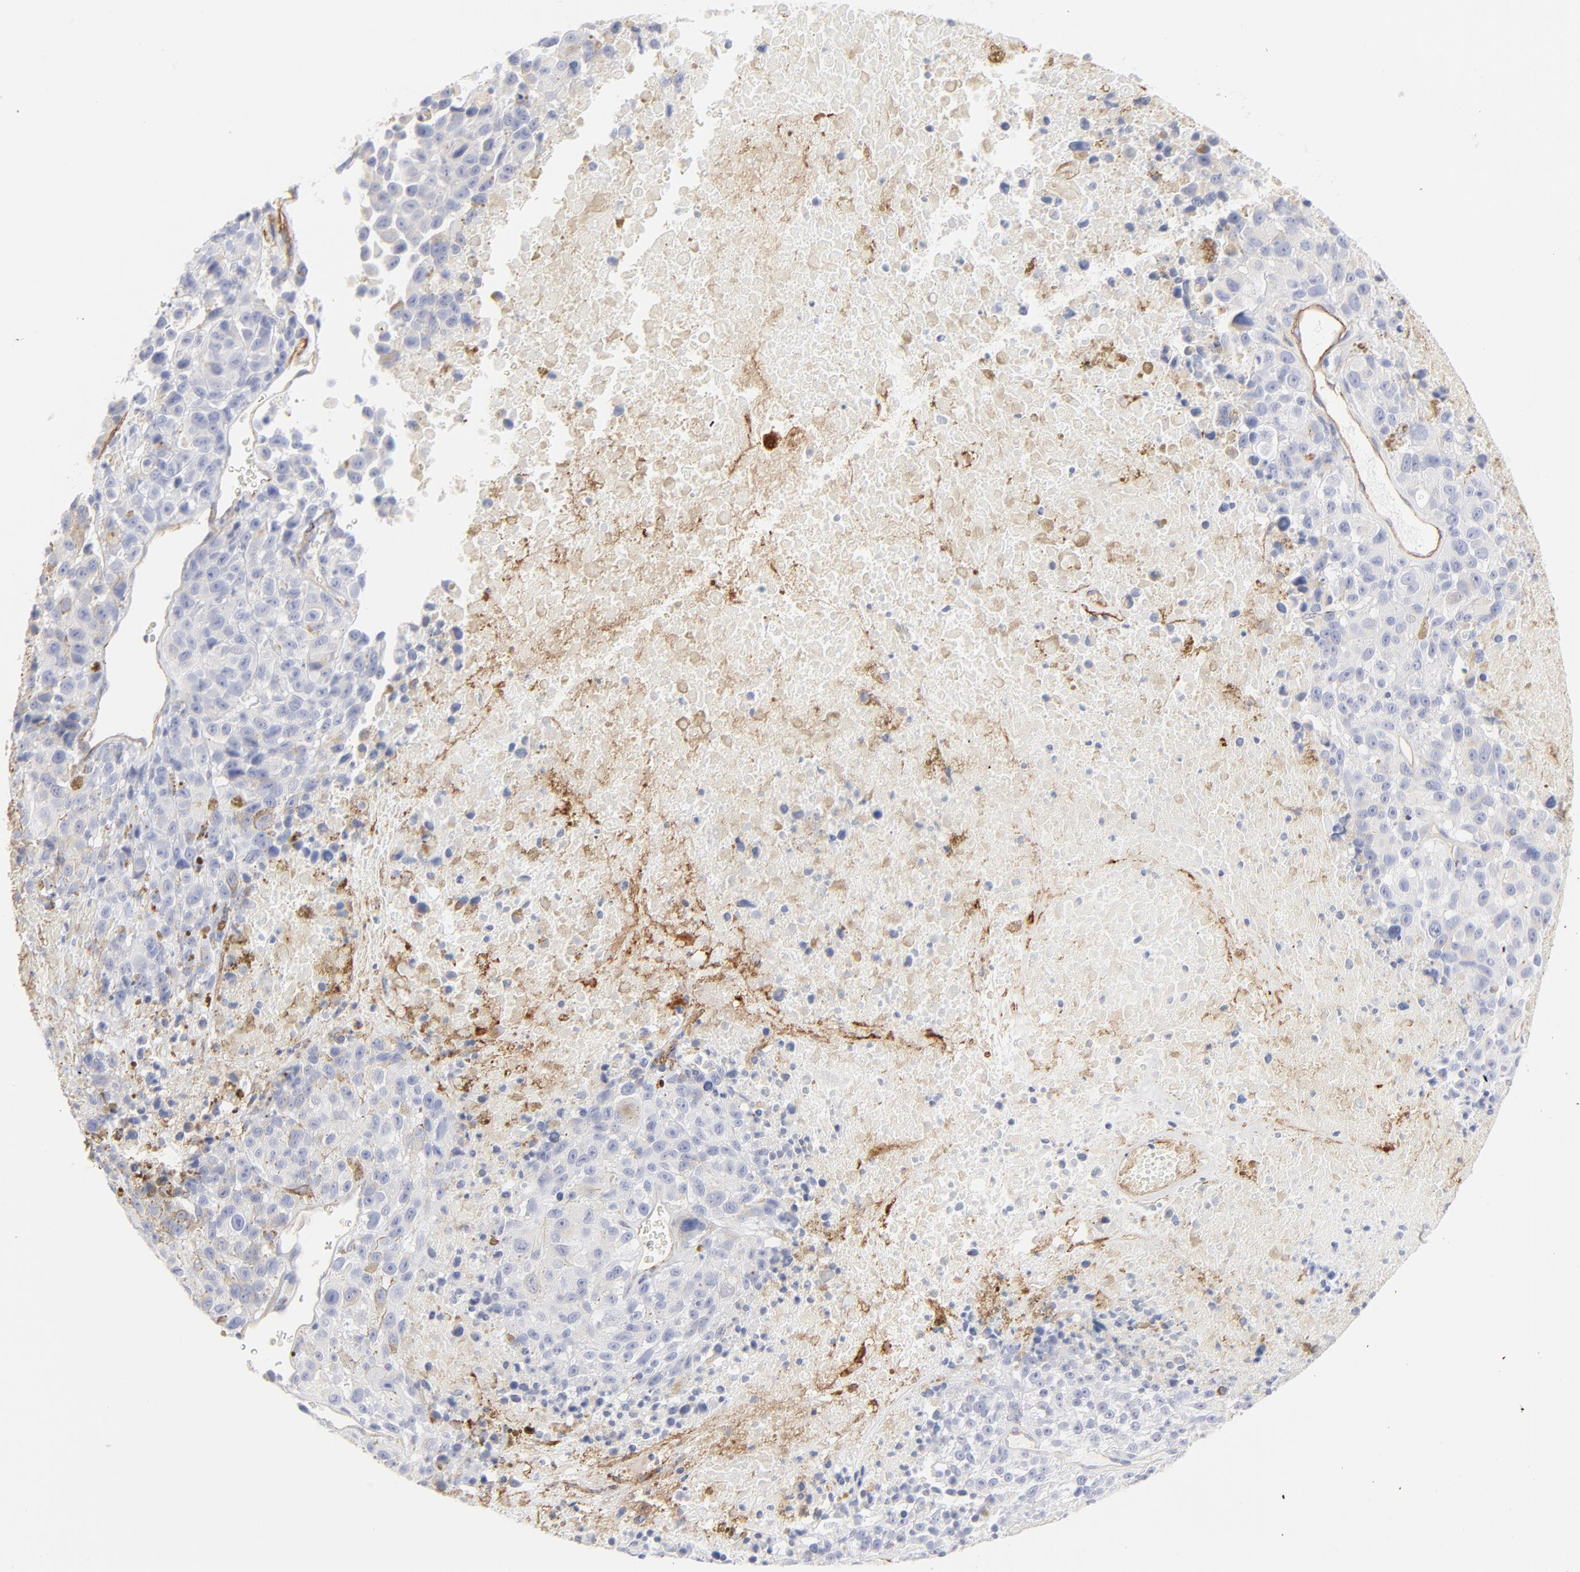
{"staining": {"intensity": "negative", "quantity": "none", "location": "none"}, "tissue": "melanoma", "cell_type": "Tumor cells", "image_type": "cancer", "snomed": [{"axis": "morphology", "description": "Malignant melanoma, Metastatic site"}, {"axis": "topography", "description": "Cerebral cortex"}], "caption": "DAB immunohistochemical staining of malignant melanoma (metastatic site) reveals no significant expression in tumor cells.", "gene": "ITGA5", "patient": {"sex": "female", "age": 52}}